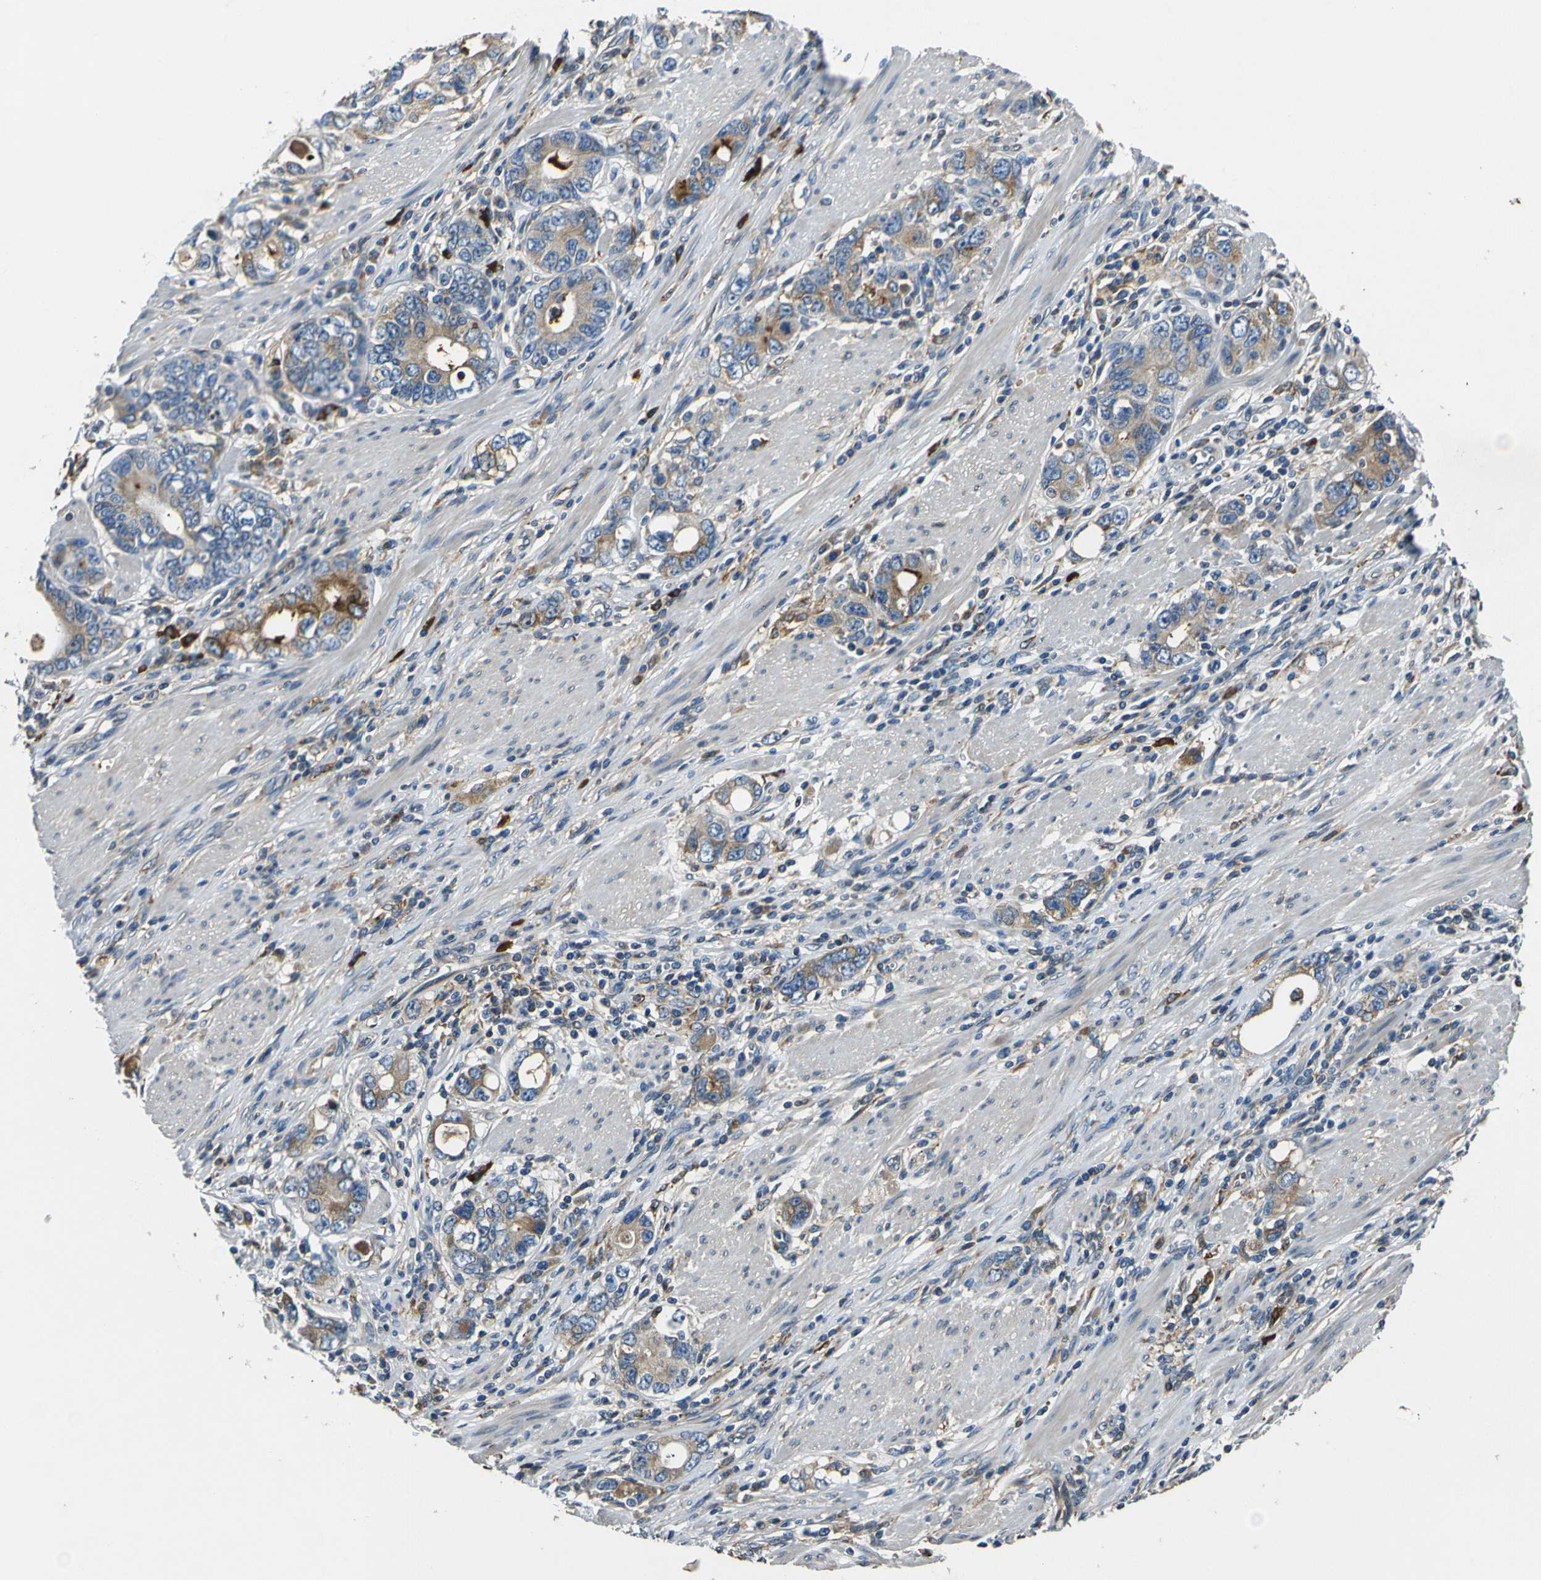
{"staining": {"intensity": "moderate", "quantity": ">75%", "location": "cytoplasmic/membranous"}, "tissue": "stomach cancer", "cell_type": "Tumor cells", "image_type": "cancer", "snomed": [{"axis": "morphology", "description": "Adenocarcinoma, NOS"}, {"axis": "topography", "description": "Stomach, lower"}], "caption": "Approximately >75% of tumor cells in human stomach cancer (adenocarcinoma) display moderate cytoplasmic/membranous protein expression as visualized by brown immunohistochemical staining.", "gene": "RAB1B", "patient": {"sex": "female", "age": 93}}